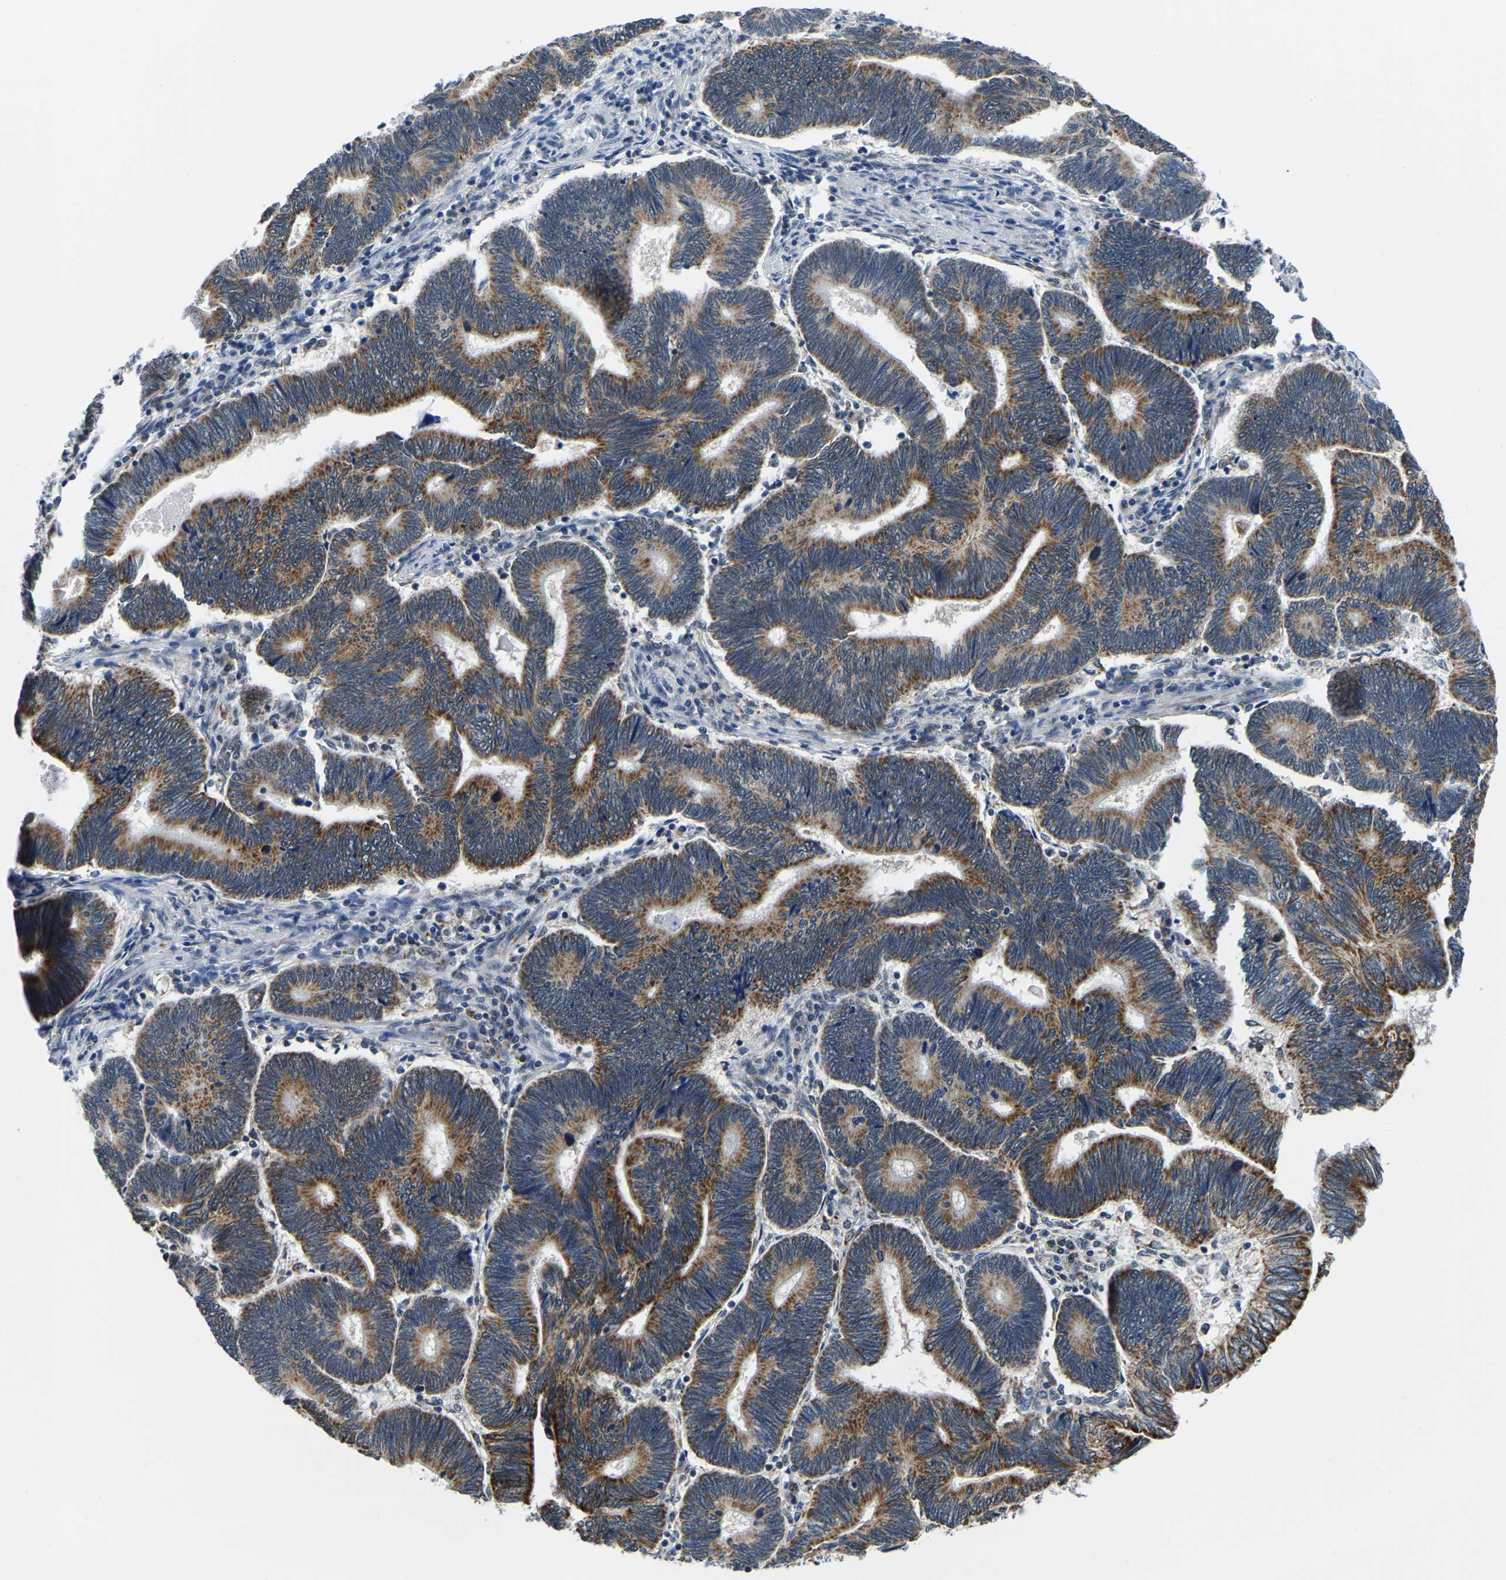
{"staining": {"intensity": "moderate", "quantity": ">75%", "location": "cytoplasmic/membranous"}, "tissue": "pancreatic cancer", "cell_type": "Tumor cells", "image_type": "cancer", "snomed": [{"axis": "morphology", "description": "Adenocarcinoma, NOS"}, {"axis": "topography", "description": "Pancreas"}], "caption": "Pancreatic cancer stained with a protein marker displays moderate staining in tumor cells.", "gene": "BNIP3L", "patient": {"sex": "female", "age": 70}}